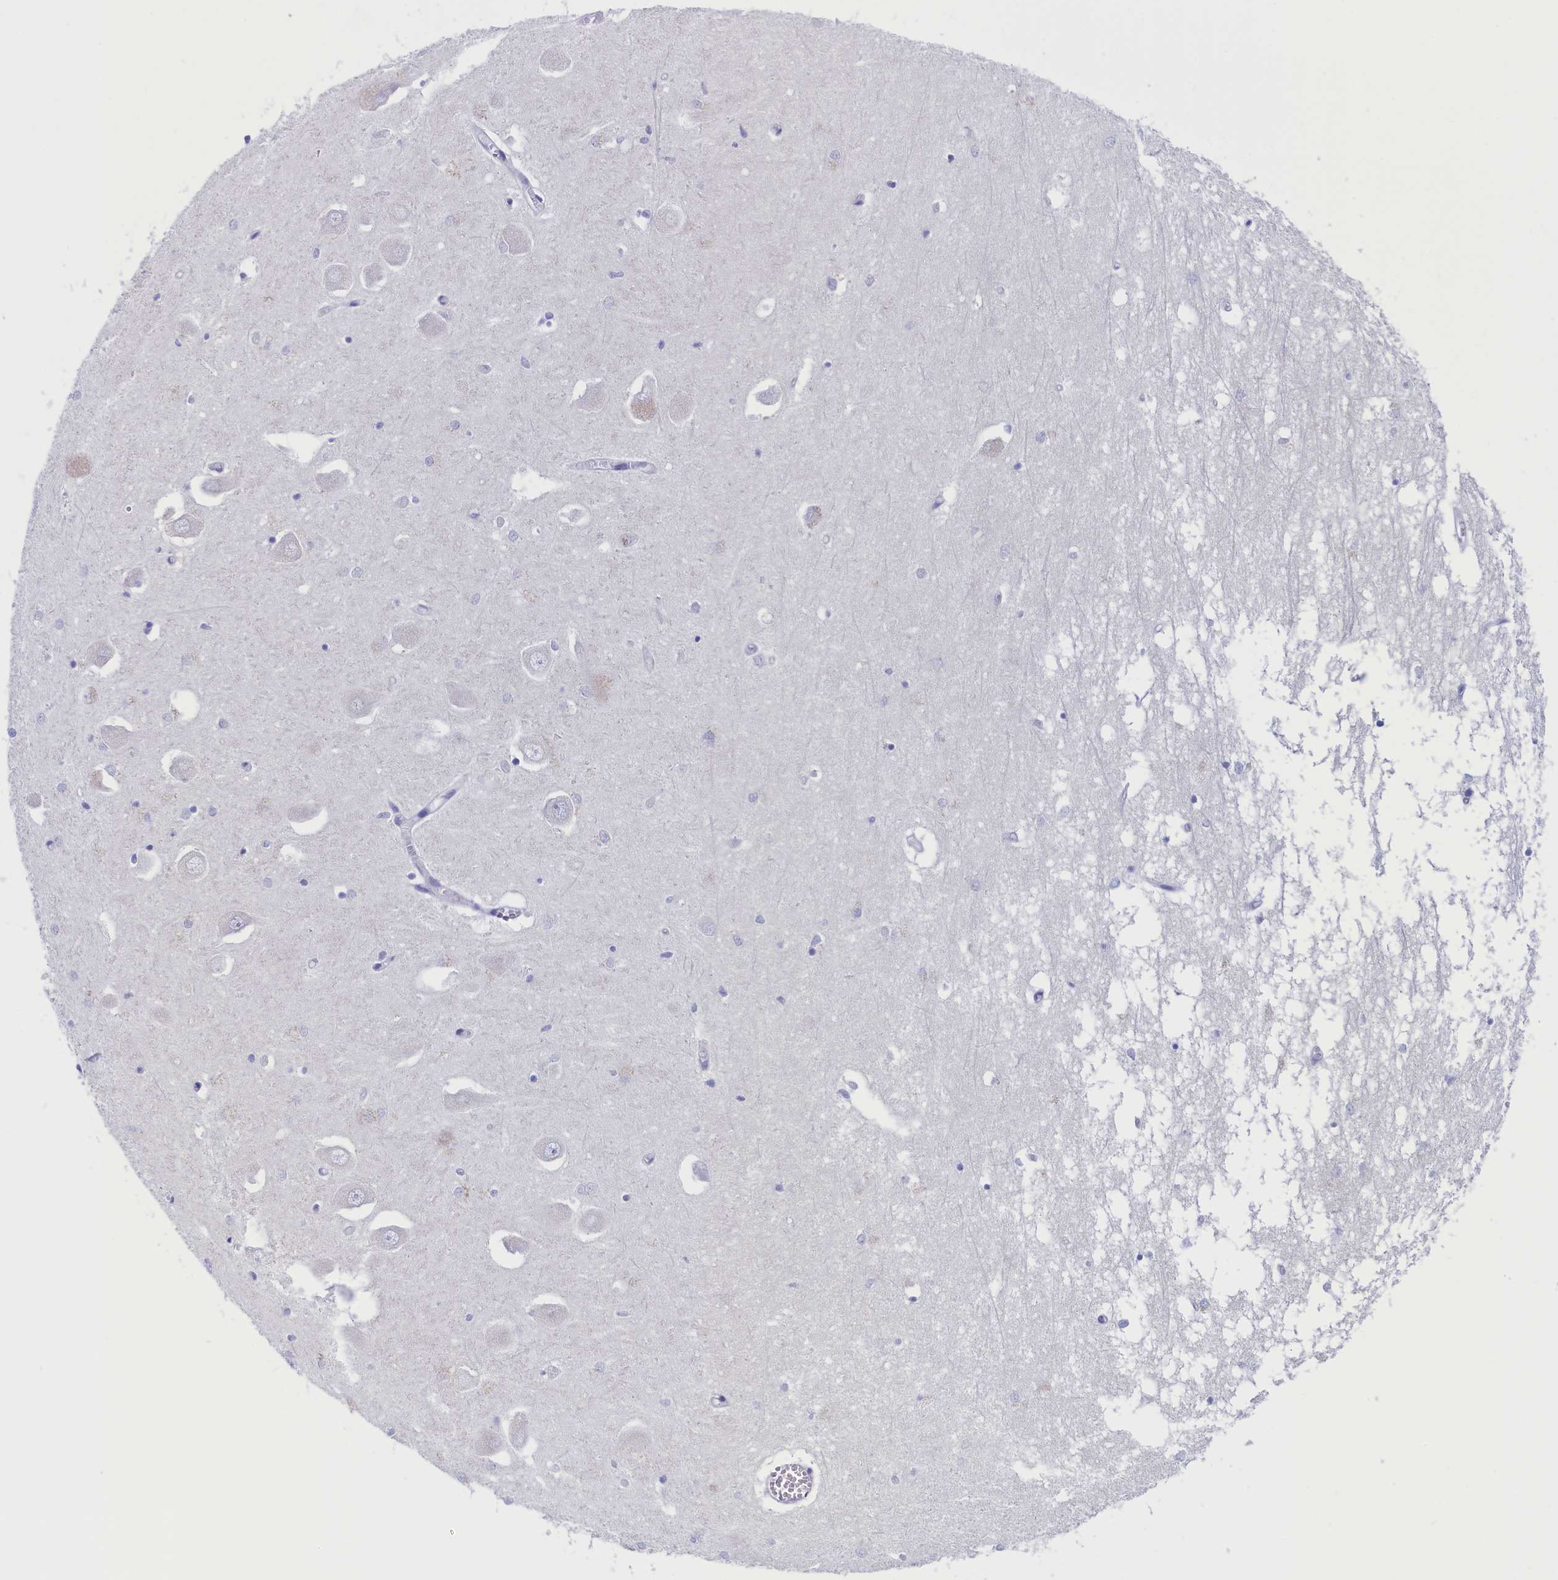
{"staining": {"intensity": "negative", "quantity": "none", "location": "none"}, "tissue": "hippocampus", "cell_type": "Glial cells", "image_type": "normal", "snomed": [{"axis": "morphology", "description": "Normal tissue, NOS"}, {"axis": "topography", "description": "Hippocampus"}], "caption": "This is an immunohistochemistry (IHC) image of unremarkable hippocampus. There is no positivity in glial cells.", "gene": "ANKRD2", "patient": {"sex": "male", "age": 70}}